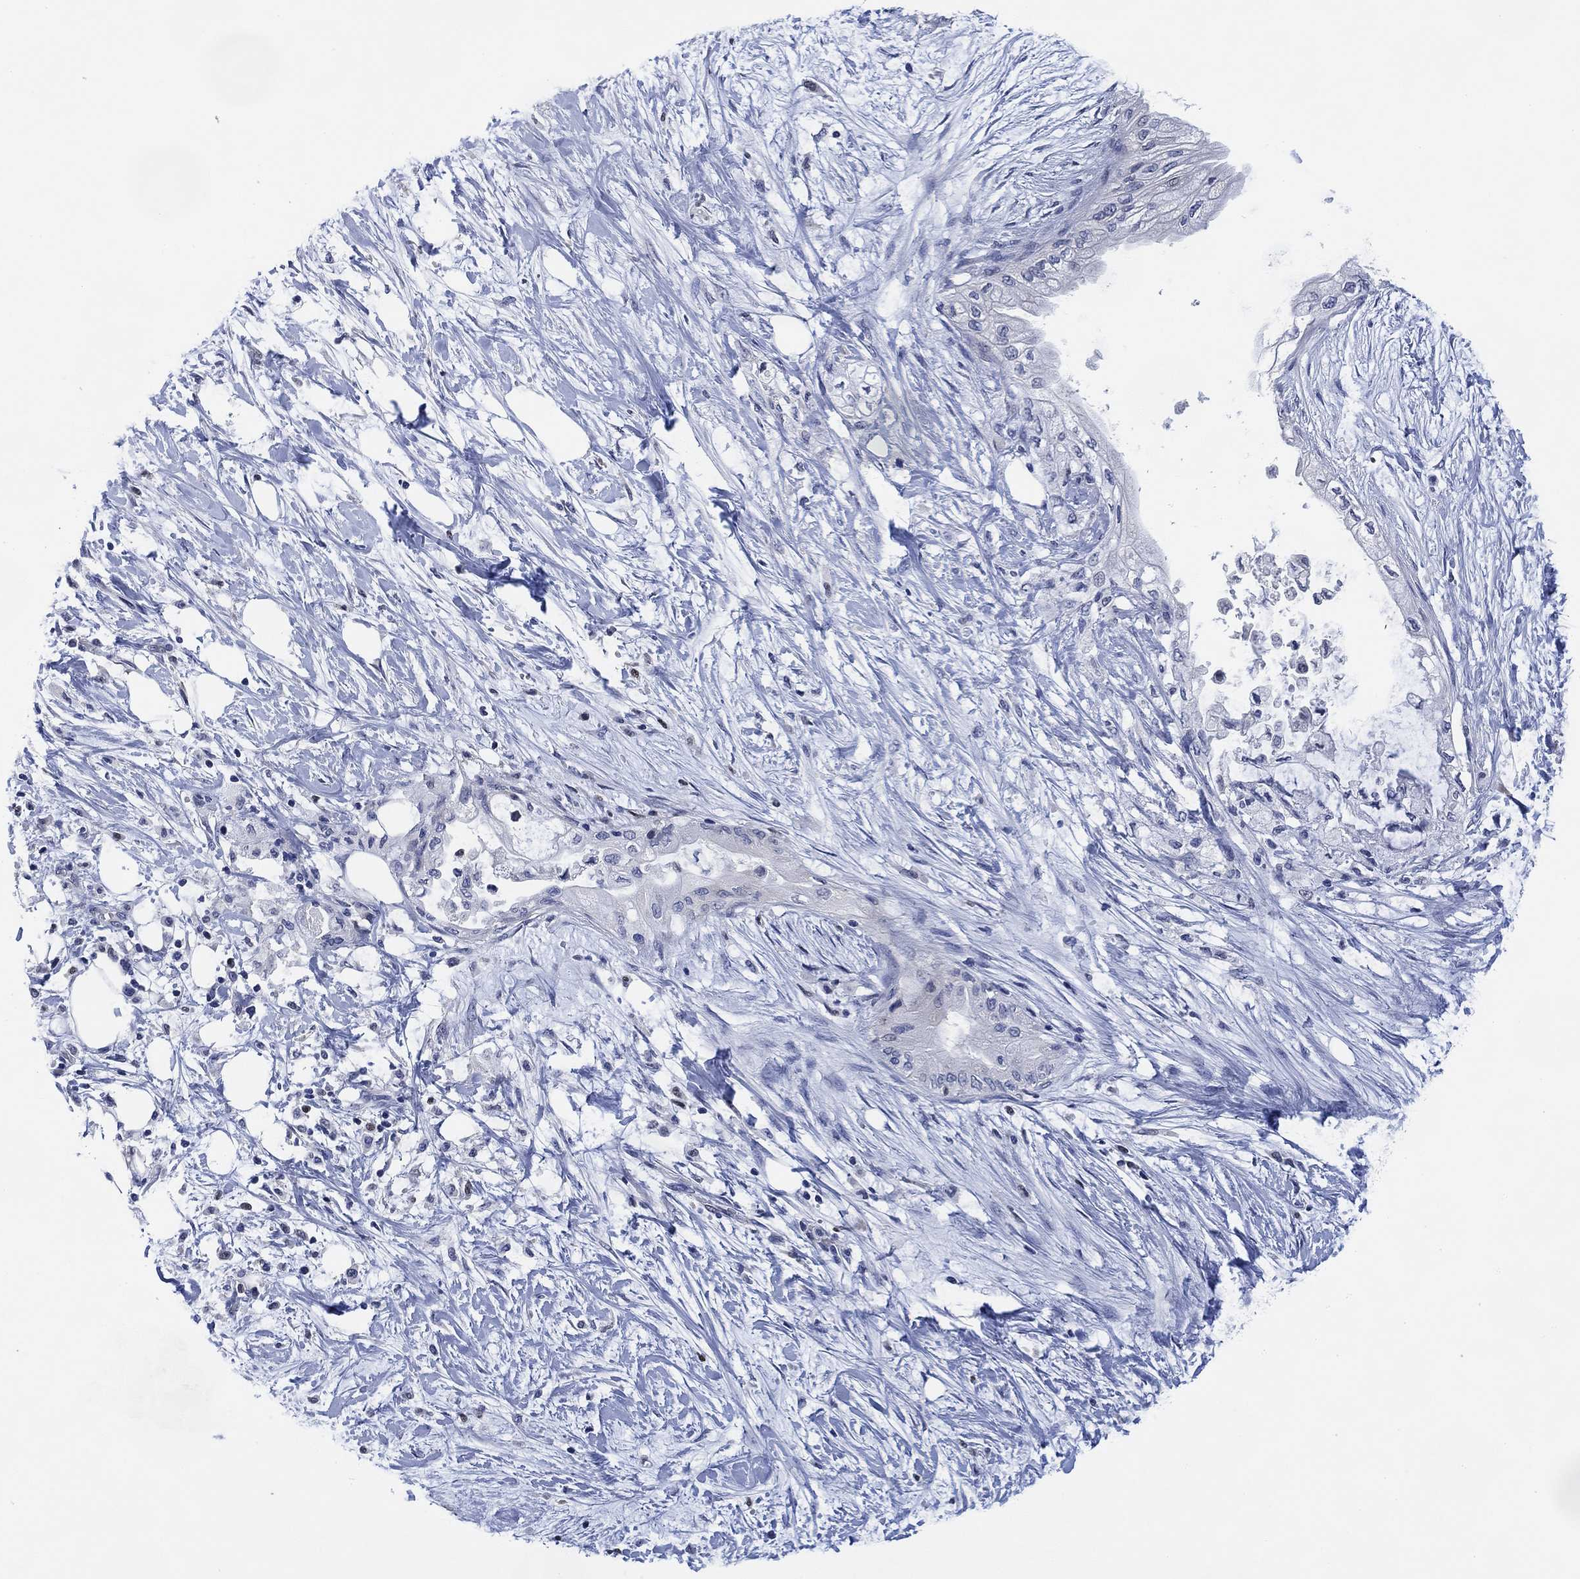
{"staining": {"intensity": "negative", "quantity": "none", "location": "none"}, "tissue": "pancreatic cancer", "cell_type": "Tumor cells", "image_type": "cancer", "snomed": [{"axis": "morphology", "description": "Normal tissue, NOS"}, {"axis": "morphology", "description": "Adenocarcinoma, NOS"}, {"axis": "topography", "description": "Pancreas"}, {"axis": "topography", "description": "Duodenum"}], "caption": "IHC image of neoplastic tissue: pancreatic adenocarcinoma stained with DAB (3,3'-diaminobenzidine) exhibits no significant protein expression in tumor cells.", "gene": "DAZL", "patient": {"sex": "female", "age": 60}}